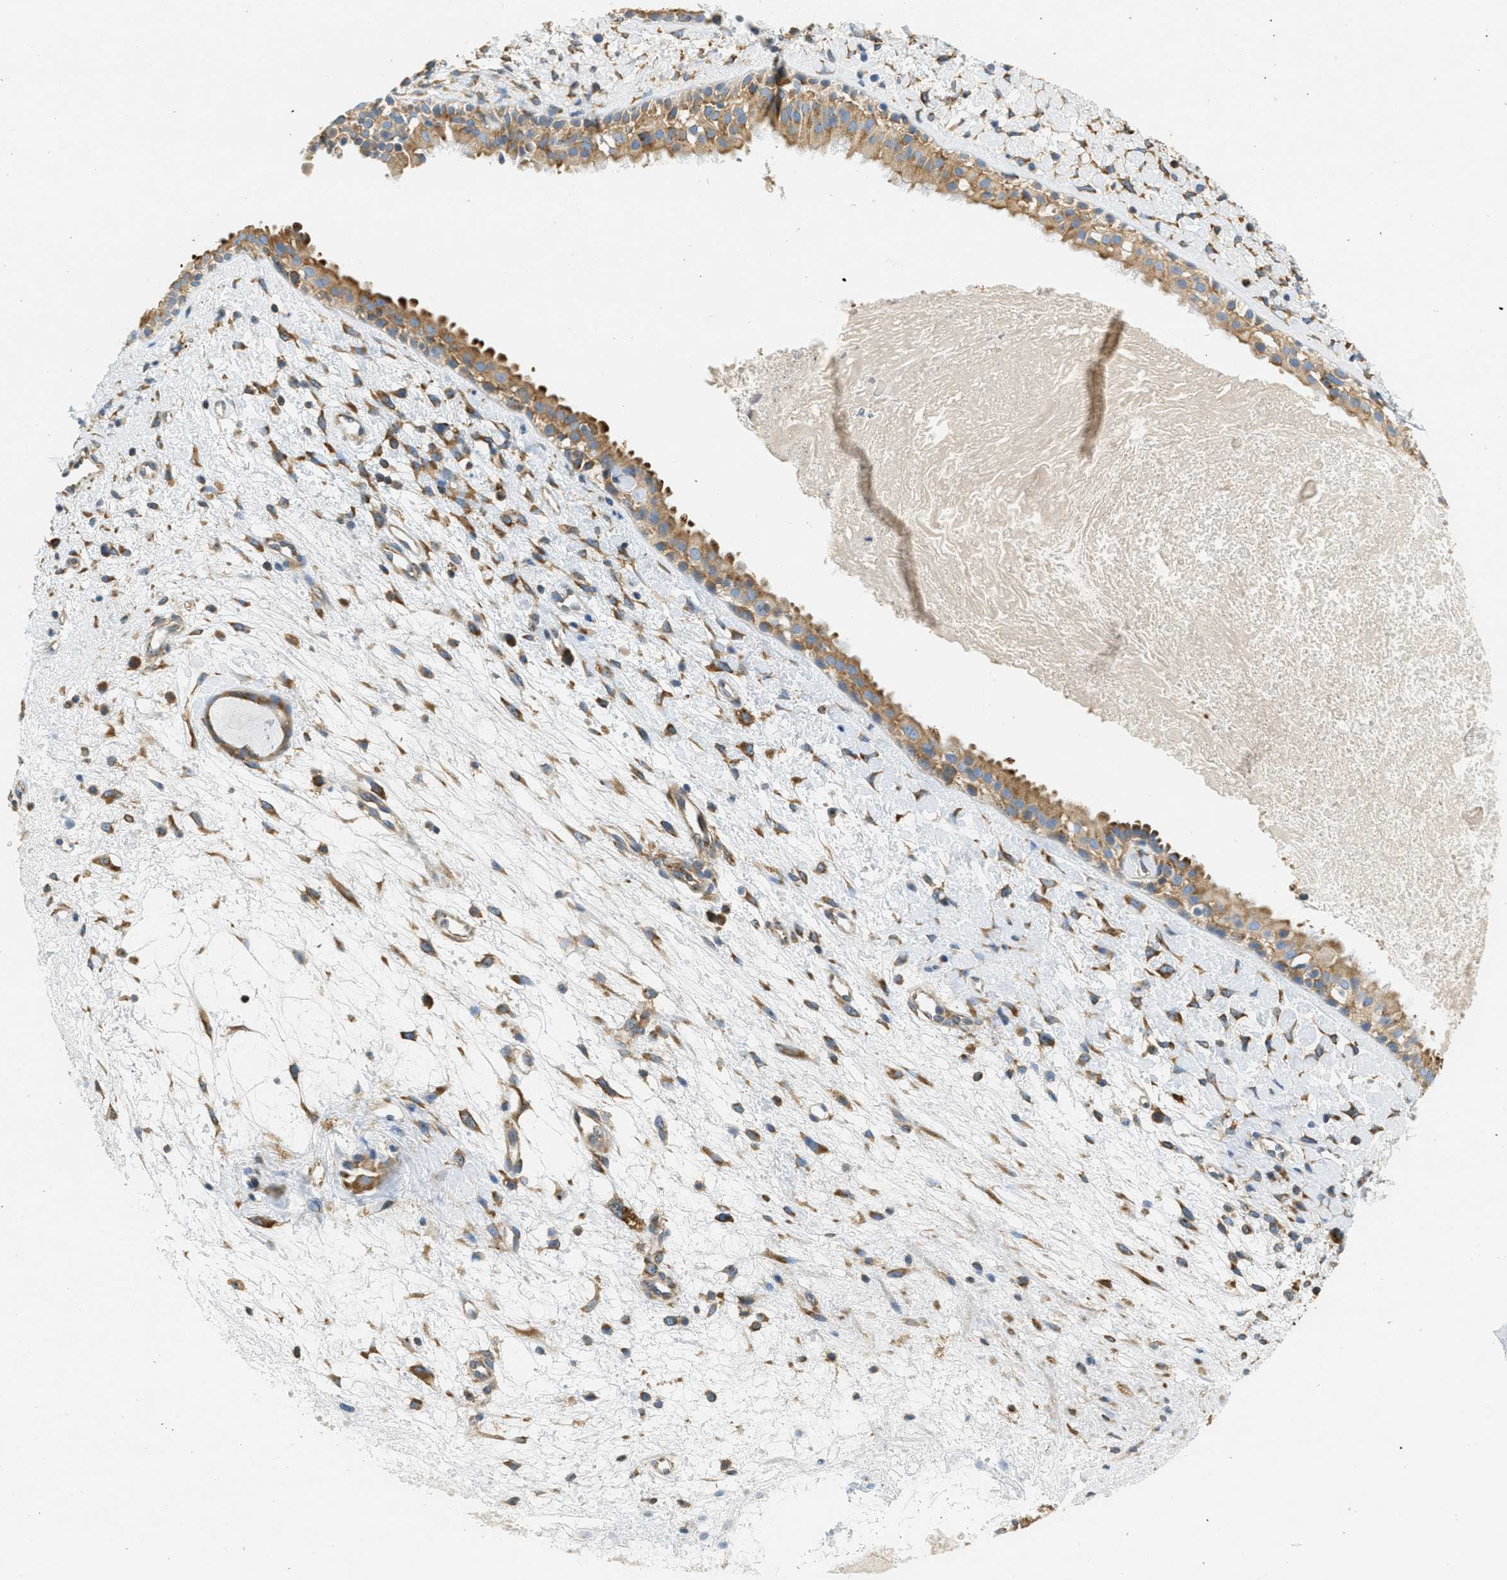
{"staining": {"intensity": "moderate", "quantity": "25%-75%", "location": "cytoplasmic/membranous"}, "tissue": "nasopharynx", "cell_type": "Respiratory epithelial cells", "image_type": "normal", "snomed": [{"axis": "morphology", "description": "Normal tissue, NOS"}, {"axis": "topography", "description": "Nasopharynx"}], "caption": "Immunohistochemical staining of normal nasopharynx shows 25%-75% levels of moderate cytoplasmic/membranous protein expression in approximately 25%-75% of respiratory epithelial cells. The staining is performed using DAB (3,3'-diaminobenzidine) brown chromogen to label protein expression. The nuclei are counter-stained blue using hematoxylin.", "gene": "ABCF1", "patient": {"sex": "male", "age": 22}}